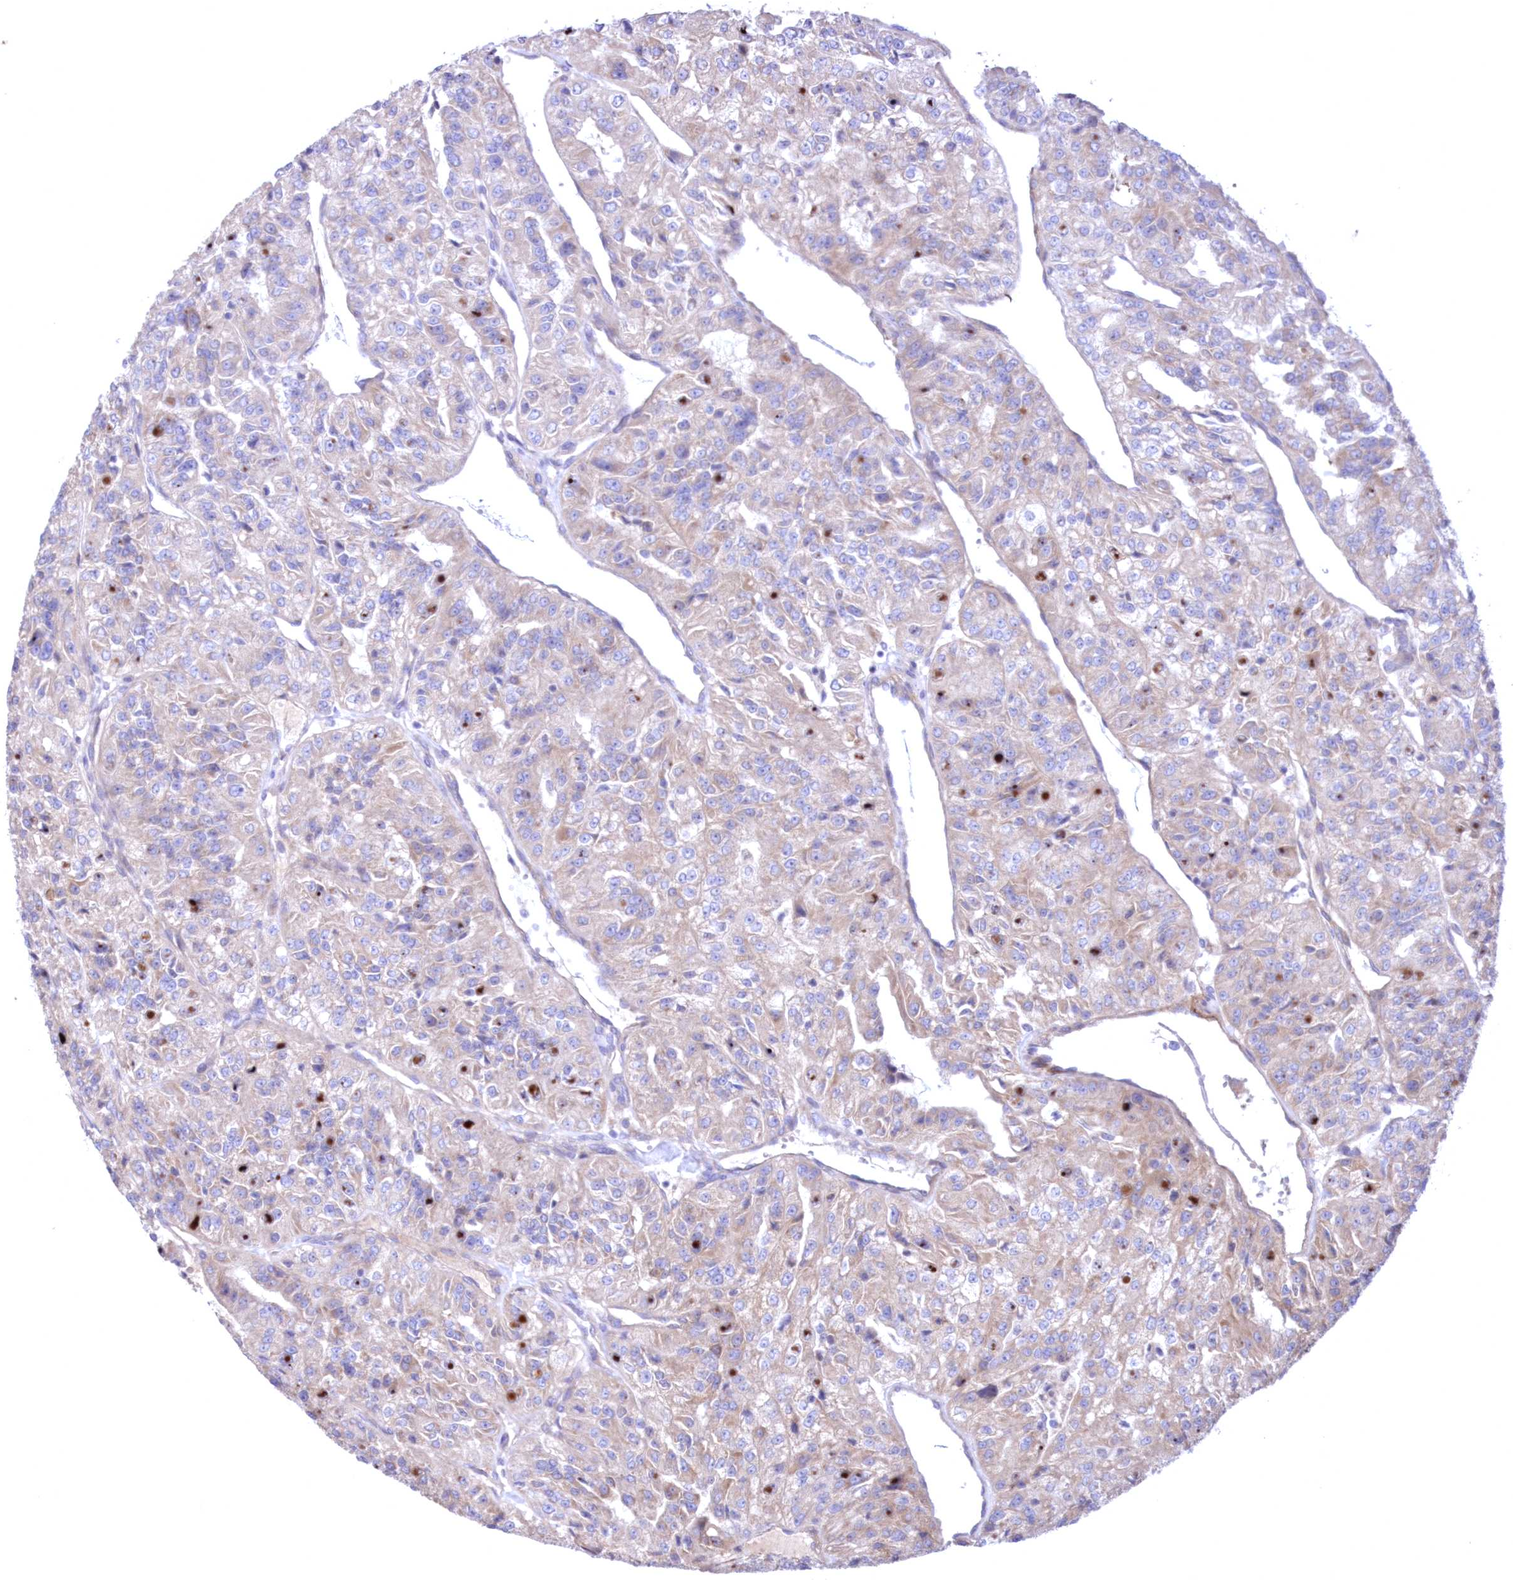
{"staining": {"intensity": "weak", "quantity": ">75%", "location": "cytoplasmic/membranous"}, "tissue": "renal cancer", "cell_type": "Tumor cells", "image_type": "cancer", "snomed": [{"axis": "morphology", "description": "Adenocarcinoma, NOS"}, {"axis": "topography", "description": "Kidney"}], "caption": "Immunohistochemical staining of human adenocarcinoma (renal) demonstrates weak cytoplasmic/membranous protein positivity in about >75% of tumor cells. The staining was performed using DAB to visualize the protein expression in brown, while the nuclei were stained in blue with hematoxylin (Magnification: 20x).", "gene": "MTRF1L", "patient": {"sex": "female", "age": 63}}